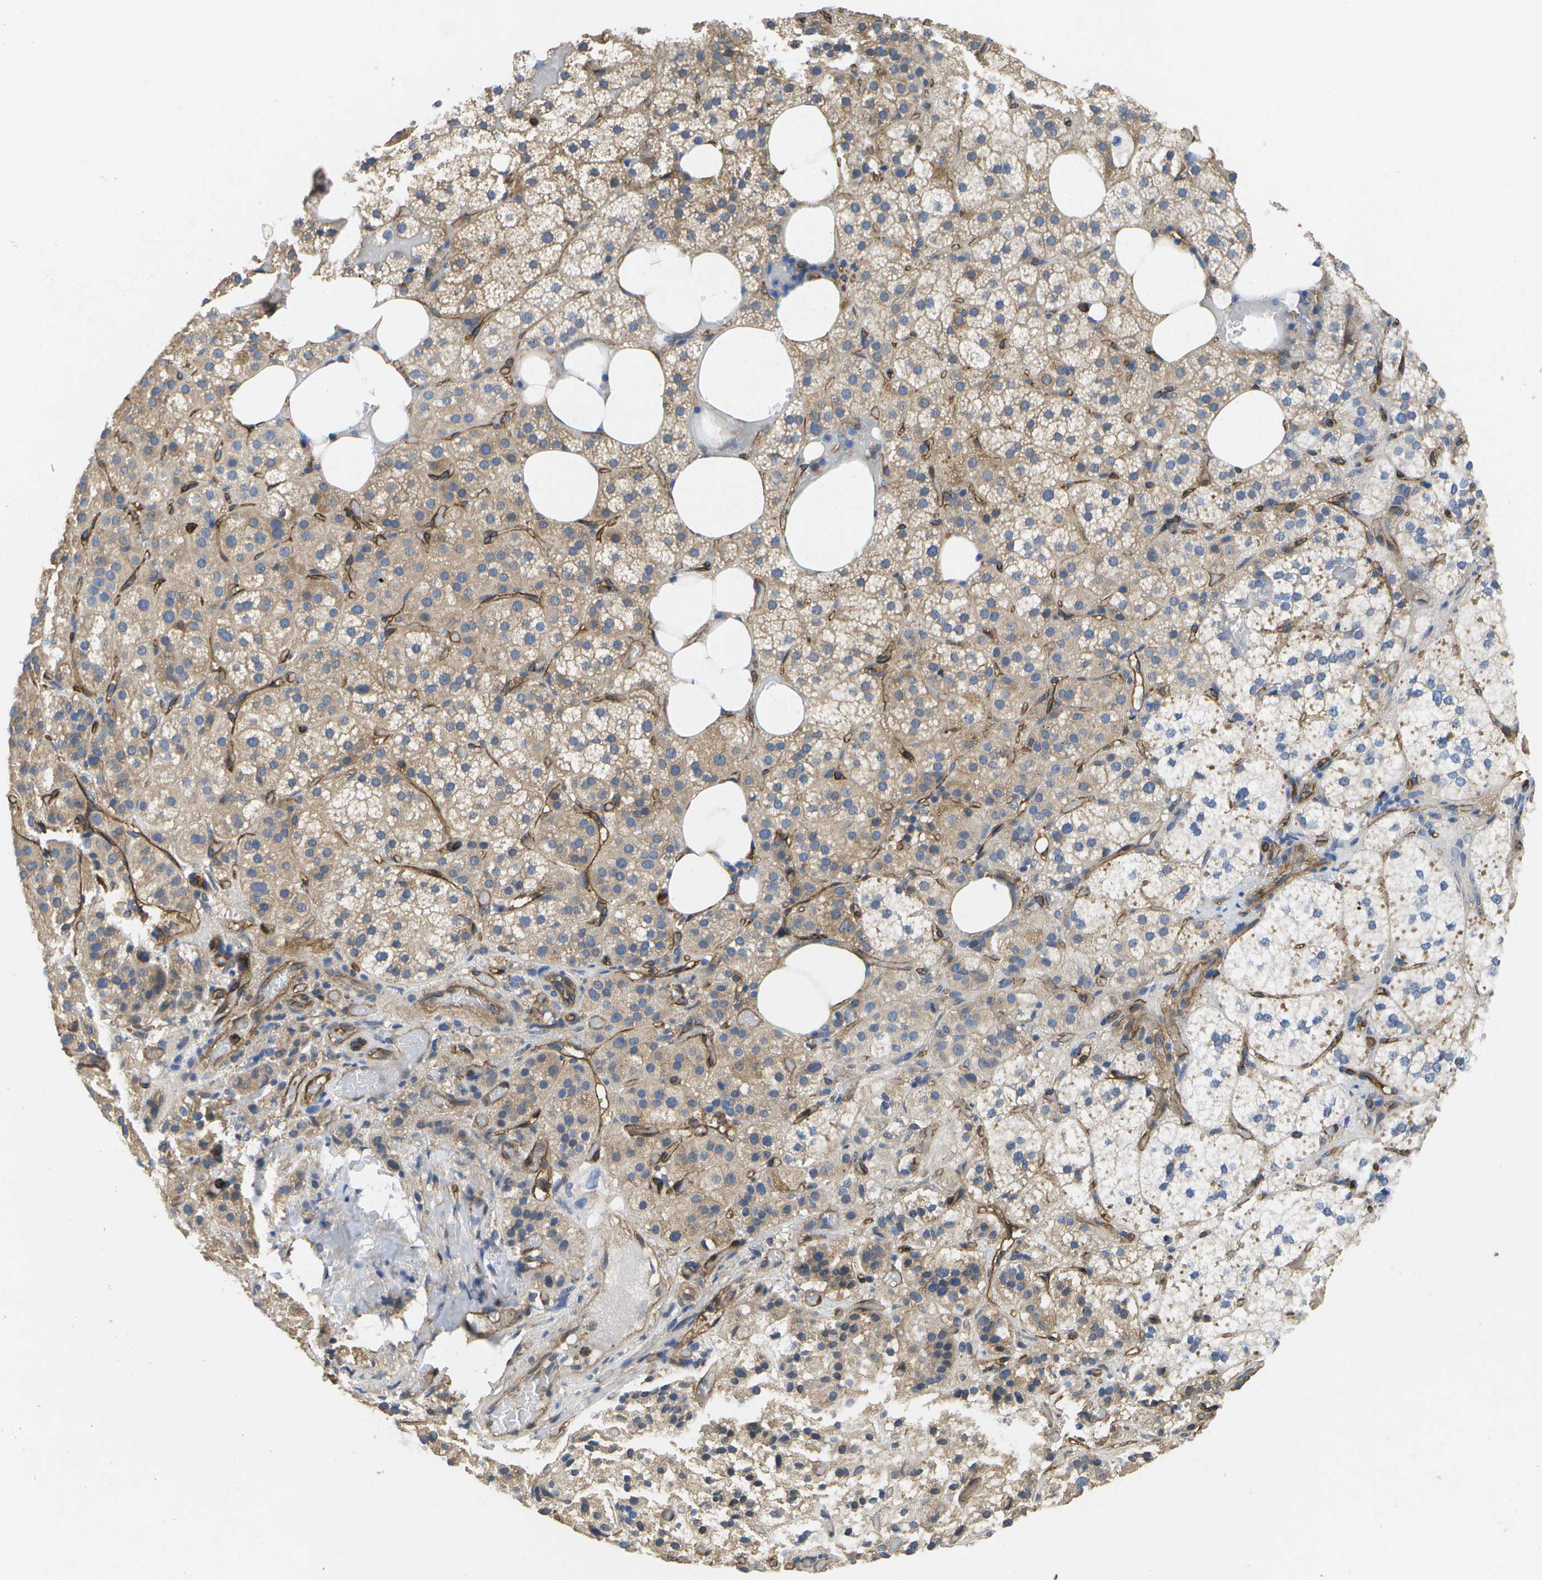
{"staining": {"intensity": "weak", "quantity": "25%-75%", "location": "cytoplasmic/membranous"}, "tissue": "adrenal gland", "cell_type": "Glandular cells", "image_type": "normal", "snomed": [{"axis": "morphology", "description": "Normal tissue, NOS"}, {"axis": "topography", "description": "Adrenal gland"}], "caption": "The immunohistochemical stain shows weak cytoplasmic/membranous positivity in glandular cells of benign adrenal gland.", "gene": "DYSF", "patient": {"sex": "female", "age": 59}}